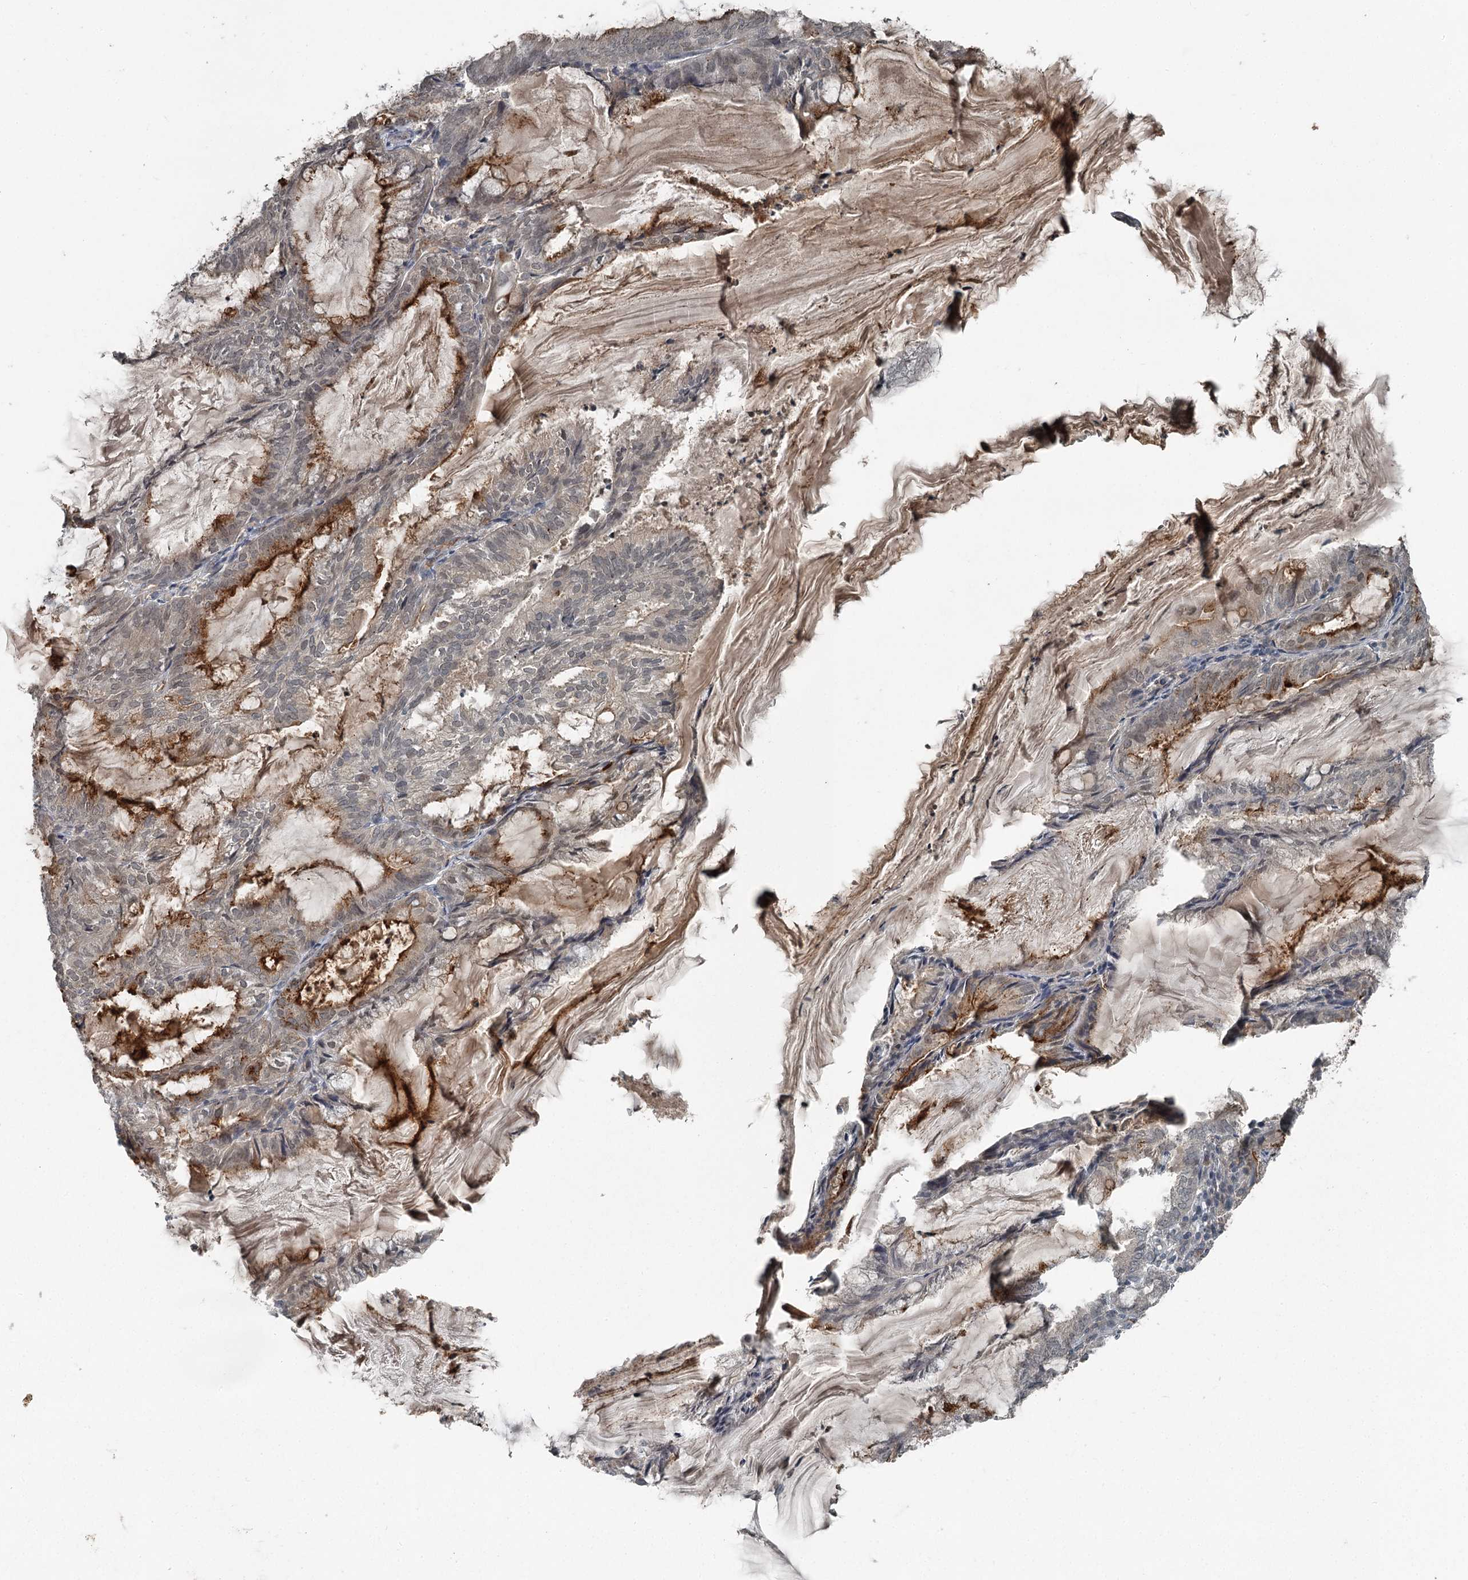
{"staining": {"intensity": "strong", "quantity": "<25%", "location": "cytoplasmic/membranous"}, "tissue": "endometrial cancer", "cell_type": "Tumor cells", "image_type": "cancer", "snomed": [{"axis": "morphology", "description": "Adenocarcinoma, NOS"}, {"axis": "topography", "description": "Endometrium"}], "caption": "Protein expression analysis of human endometrial cancer reveals strong cytoplasmic/membranous staining in approximately <25% of tumor cells.", "gene": "SLC39A8", "patient": {"sex": "female", "age": 86}}